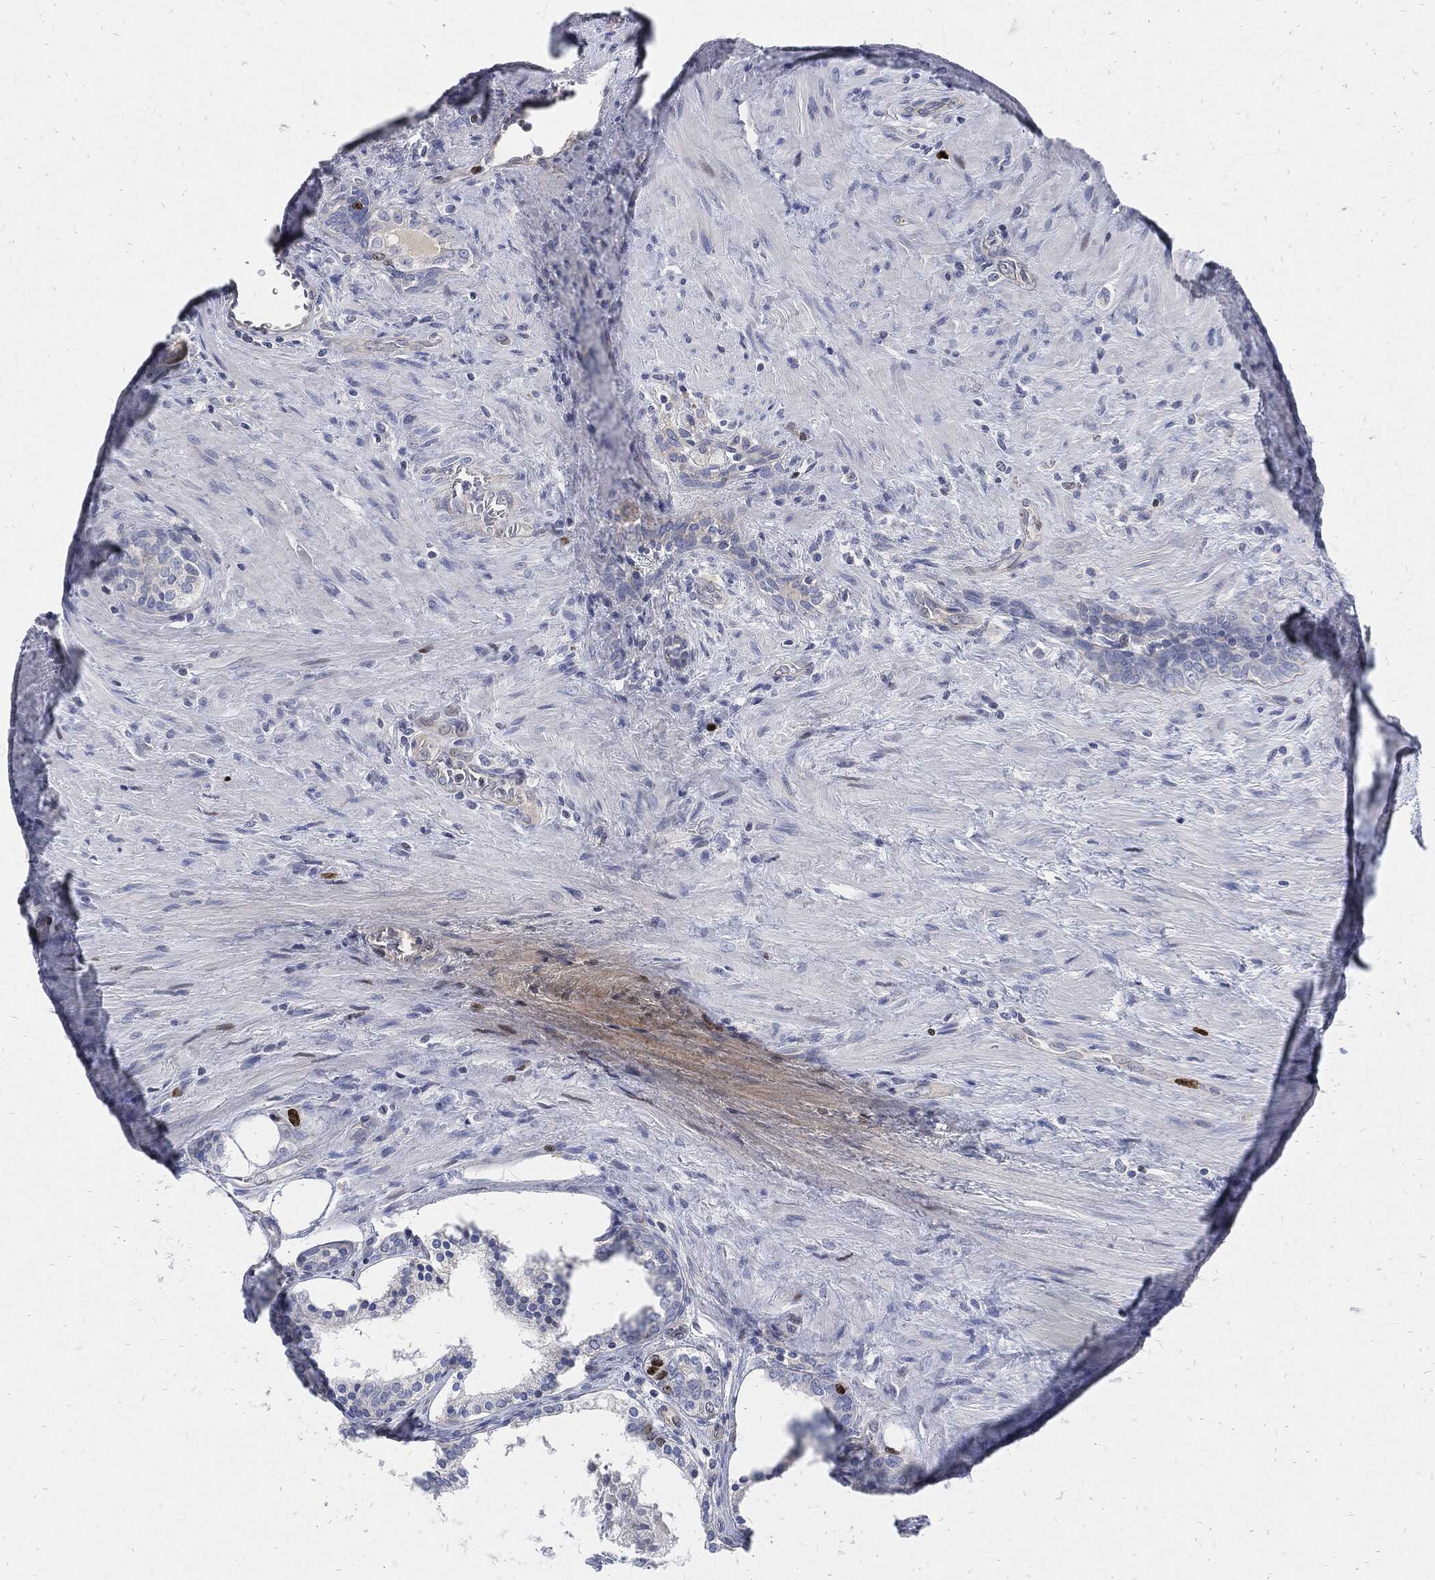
{"staining": {"intensity": "strong", "quantity": "<25%", "location": "nuclear"}, "tissue": "prostate cancer", "cell_type": "Tumor cells", "image_type": "cancer", "snomed": [{"axis": "morphology", "description": "Adenocarcinoma, NOS"}, {"axis": "morphology", "description": "Adenocarcinoma, High grade"}, {"axis": "topography", "description": "Prostate"}], "caption": "Immunohistochemical staining of human prostate cancer (adenocarcinoma) reveals strong nuclear protein positivity in approximately <25% of tumor cells. The staining was performed using DAB (3,3'-diaminobenzidine), with brown indicating positive protein expression. Nuclei are stained blue with hematoxylin.", "gene": "MKI67", "patient": {"sex": "male", "age": 61}}